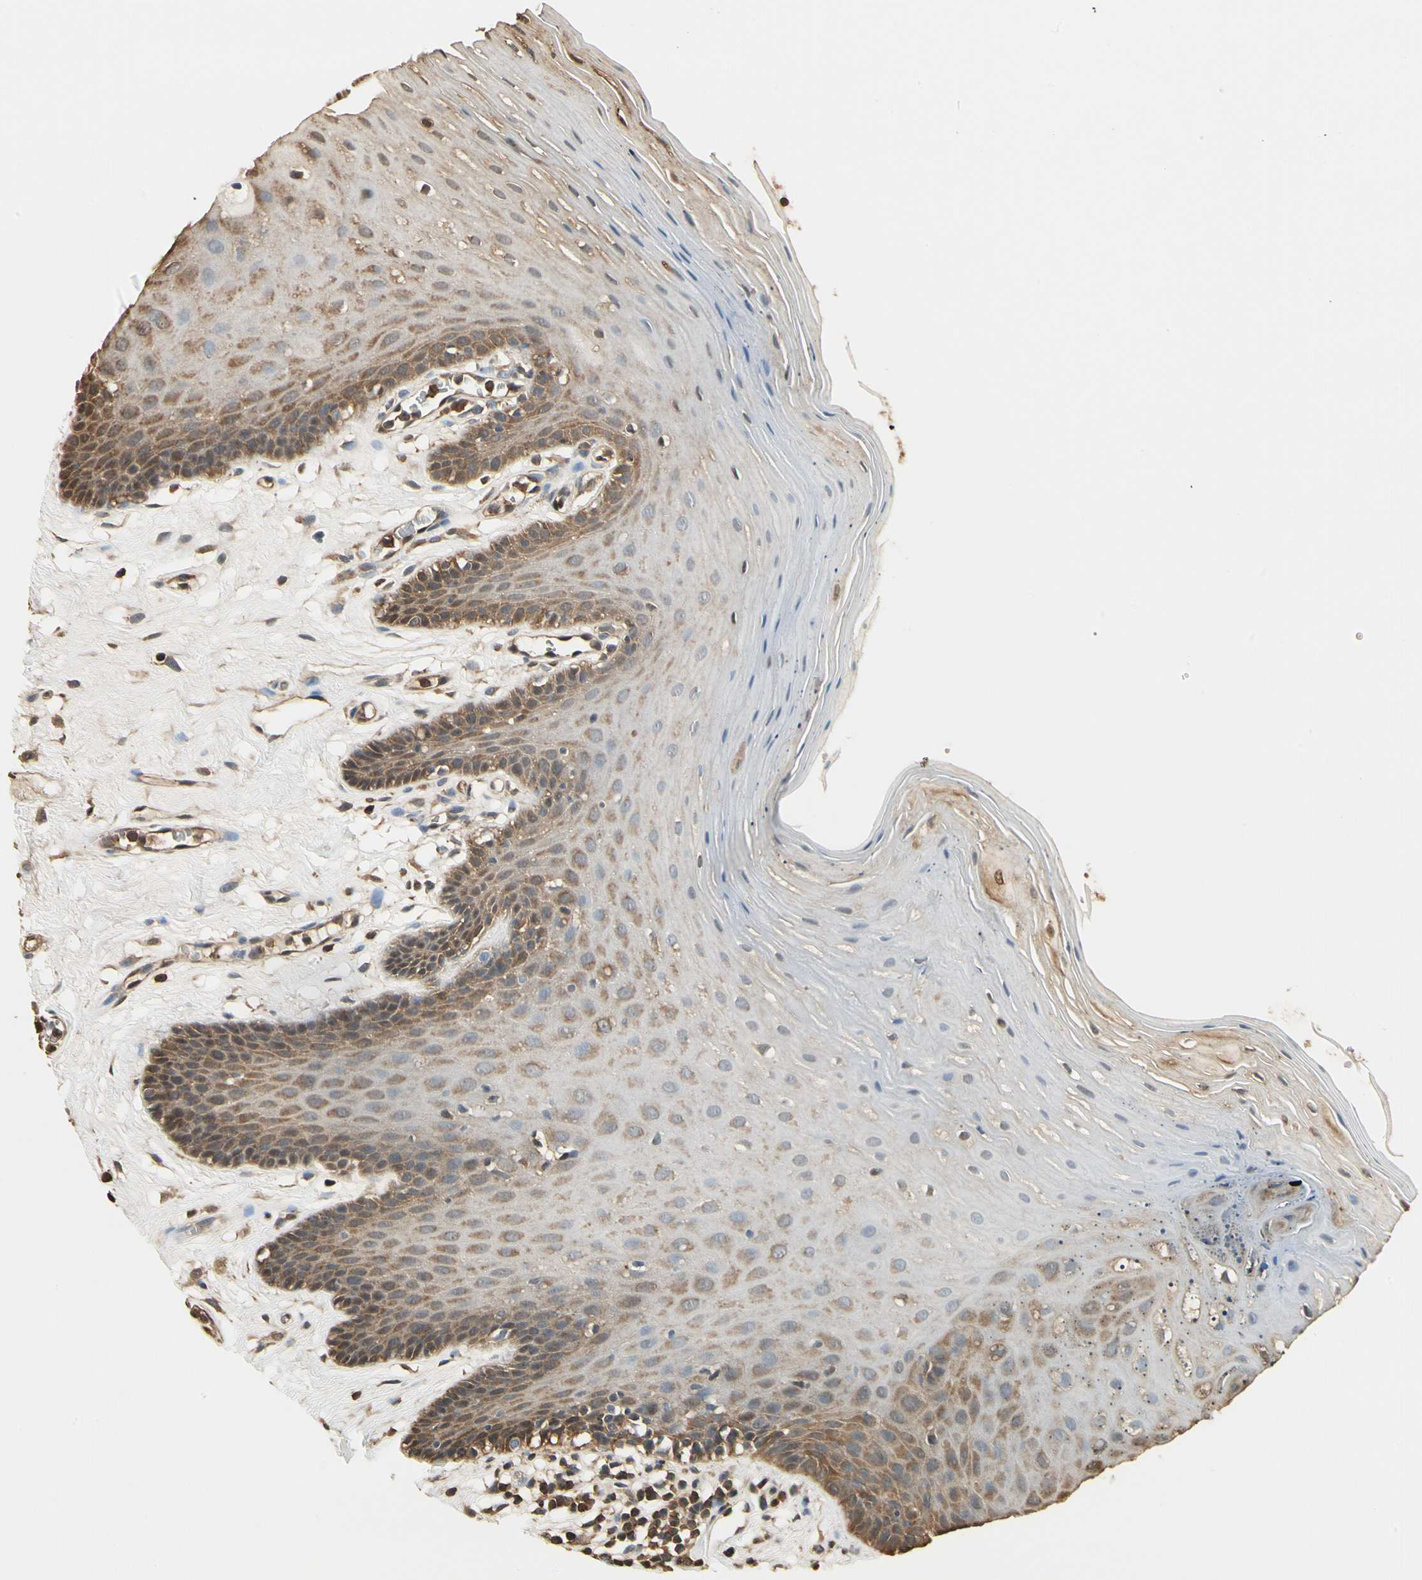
{"staining": {"intensity": "moderate", "quantity": "25%-75%", "location": "cytoplasmic/membranous"}, "tissue": "oral mucosa", "cell_type": "Squamous epithelial cells", "image_type": "normal", "snomed": [{"axis": "morphology", "description": "Normal tissue, NOS"}, {"axis": "morphology", "description": "Squamous cell carcinoma, NOS"}, {"axis": "topography", "description": "Skeletal muscle"}, {"axis": "topography", "description": "Oral tissue"}, {"axis": "topography", "description": "Head-Neck"}], "caption": "Oral mucosa stained with DAB IHC exhibits medium levels of moderate cytoplasmic/membranous positivity in about 25%-75% of squamous epithelial cells.", "gene": "YWHAE", "patient": {"sex": "male", "age": 71}}